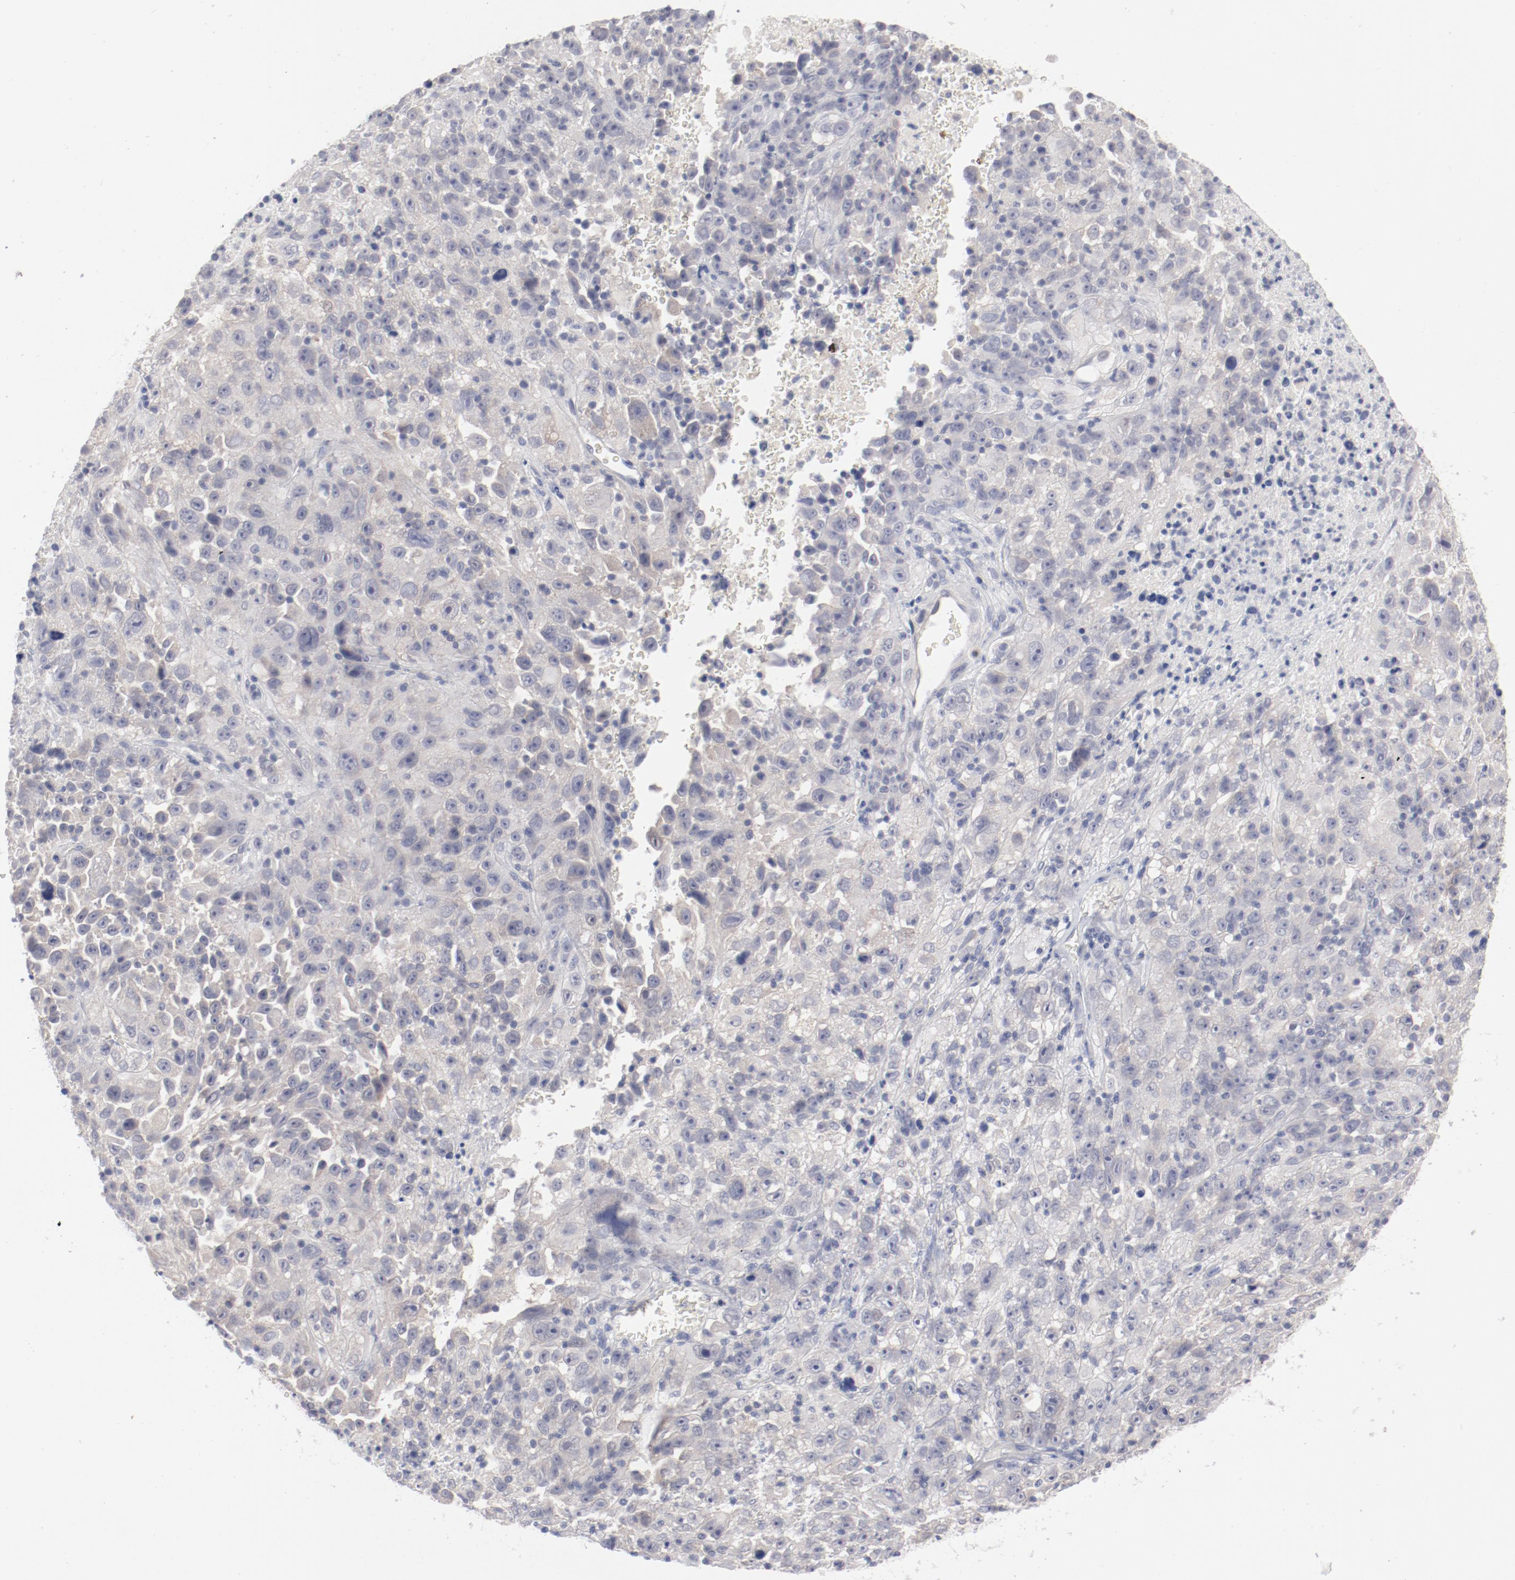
{"staining": {"intensity": "negative", "quantity": "none", "location": "none"}, "tissue": "melanoma", "cell_type": "Tumor cells", "image_type": "cancer", "snomed": [{"axis": "morphology", "description": "Malignant melanoma, Metastatic site"}, {"axis": "topography", "description": "Cerebral cortex"}], "caption": "DAB (3,3'-diaminobenzidine) immunohistochemical staining of malignant melanoma (metastatic site) reveals no significant staining in tumor cells. Brightfield microscopy of immunohistochemistry stained with DAB (3,3'-diaminobenzidine) (brown) and hematoxylin (blue), captured at high magnification.", "gene": "SH3BGR", "patient": {"sex": "female", "age": 52}}